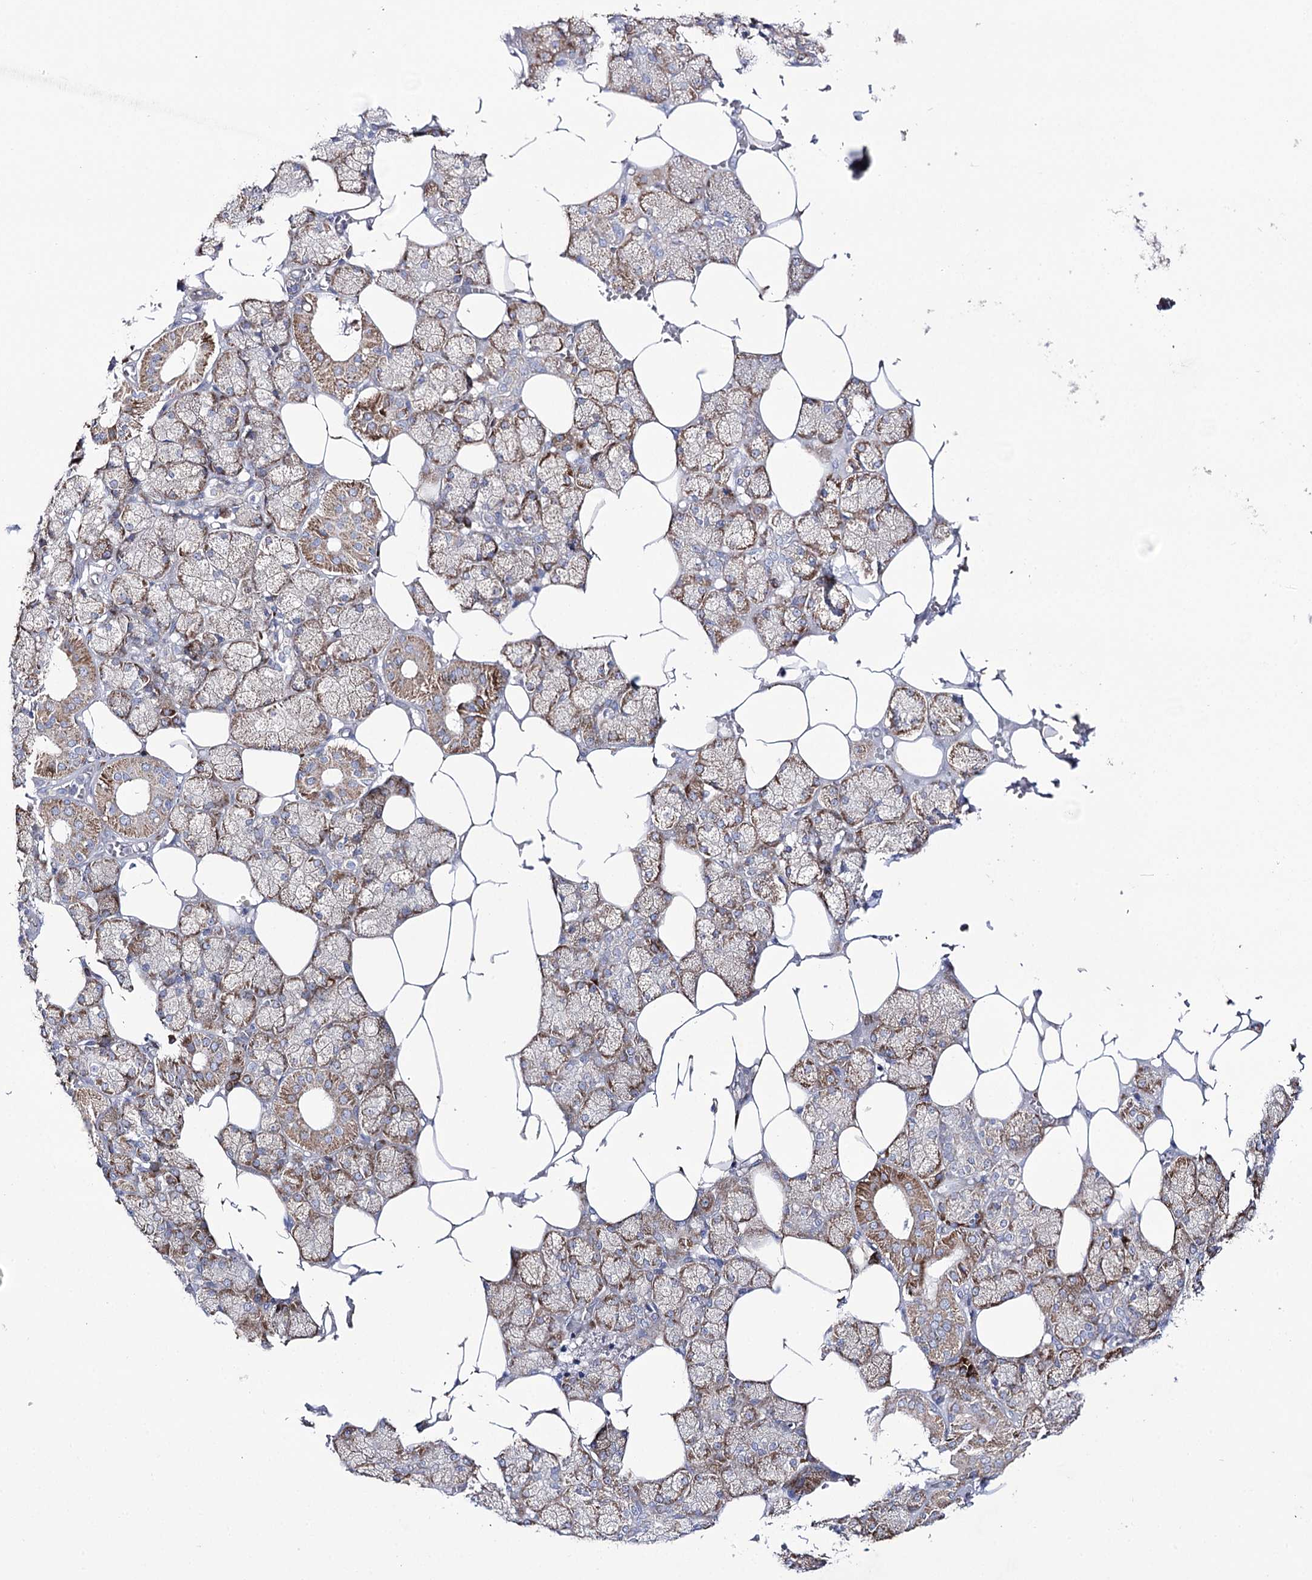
{"staining": {"intensity": "moderate", "quantity": "25%-75%", "location": "cytoplasmic/membranous"}, "tissue": "salivary gland", "cell_type": "Glandular cells", "image_type": "normal", "snomed": [{"axis": "morphology", "description": "Normal tissue, NOS"}, {"axis": "topography", "description": "Salivary gland"}], "caption": "IHC image of benign salivary gland stained for a protein (brown), which displays medium levels of moderate cytoplasmic/membranous expression in approximately 25%-75% of glandular cells.", "gene": "METTL5", "patient": {"sex": "male", "age": 62}}